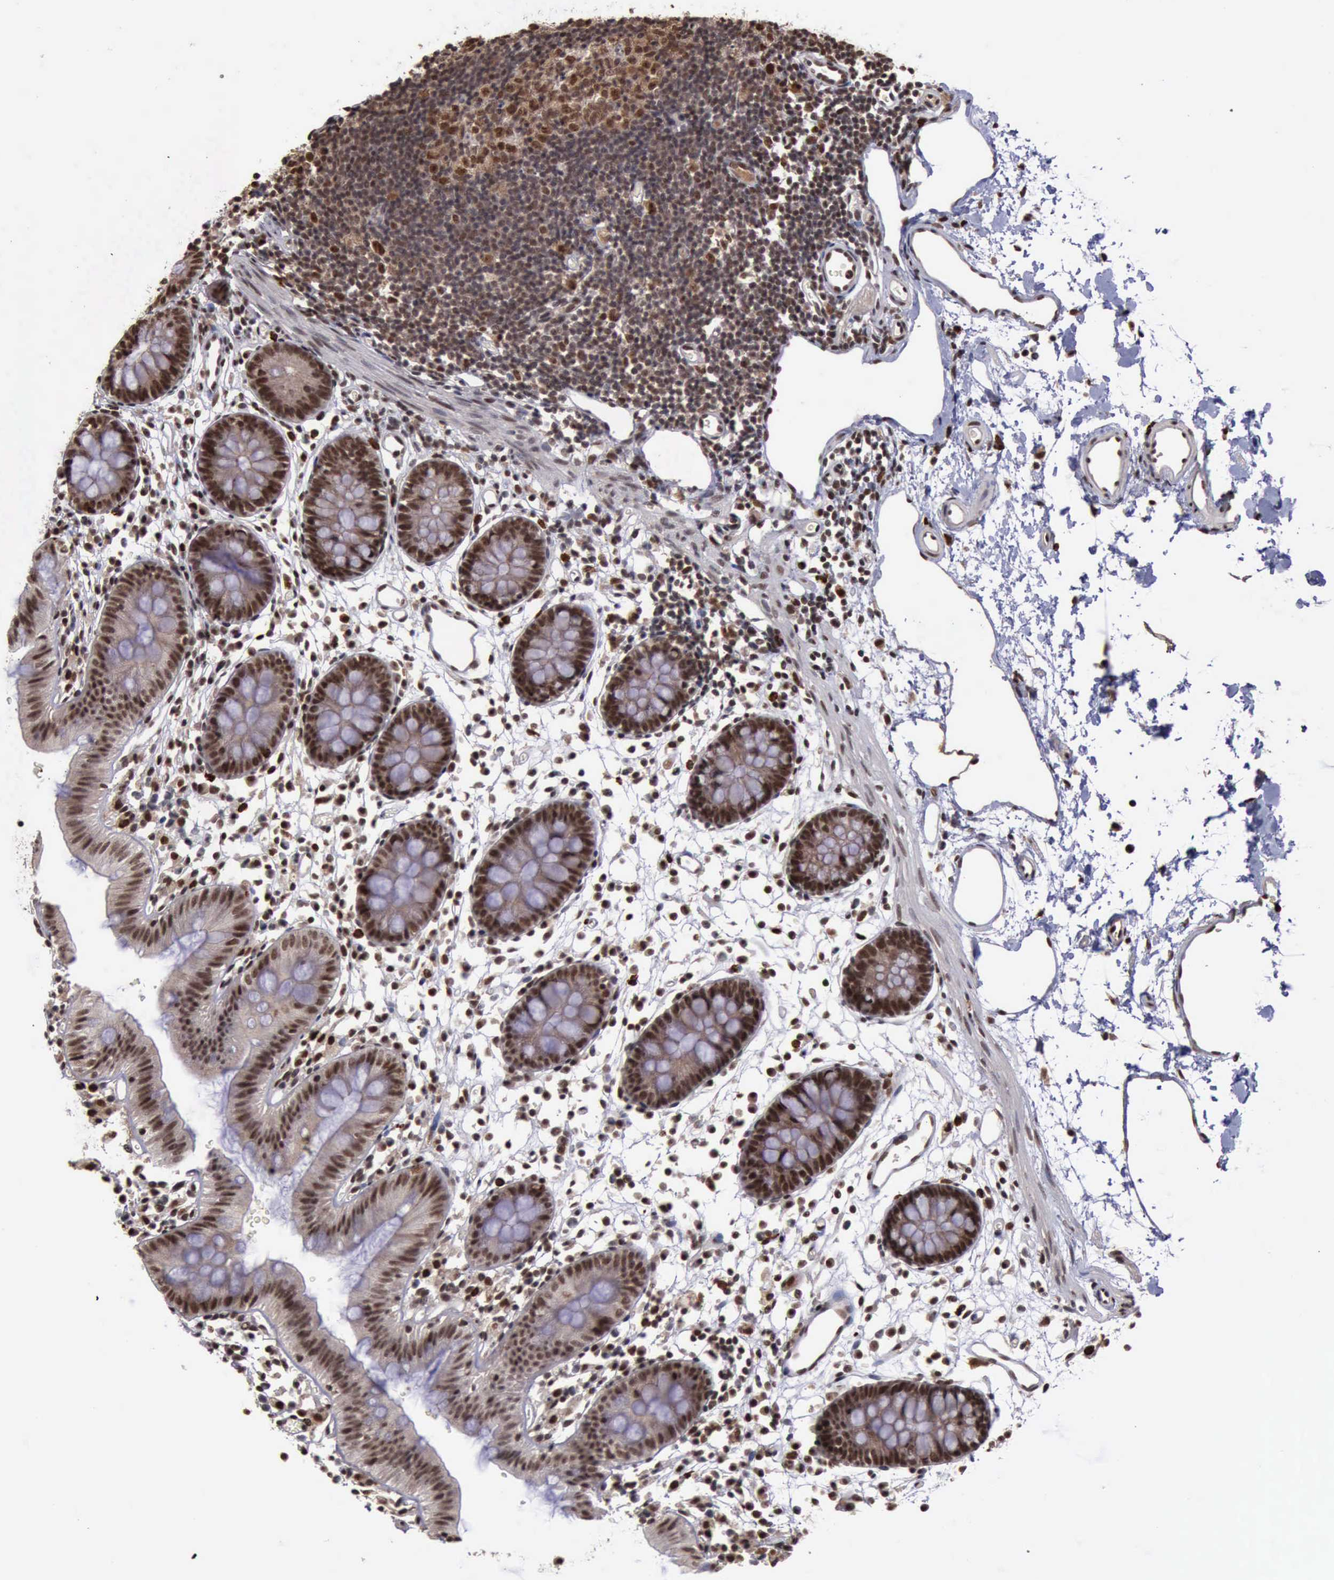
{"staining": {"intensity": "moderate", "quantity": ">75%", "location": "nuclear"}, "tissue": "colon", "cell_type": "Endothelial cells", "image_type": "normal", "snomed": [{"axis": "morphology", "description": "Normal tissue, NOS"}, {"axis": "topography", "description": "Colon"}], "caption": "Brown immunohistochemical staining in normal colon demonstrates moderate nuclear positivity in approximately >75% of endothelial cells.", "gene": "TRMT2A", "patient": {"sex": "male", "age": 14}}